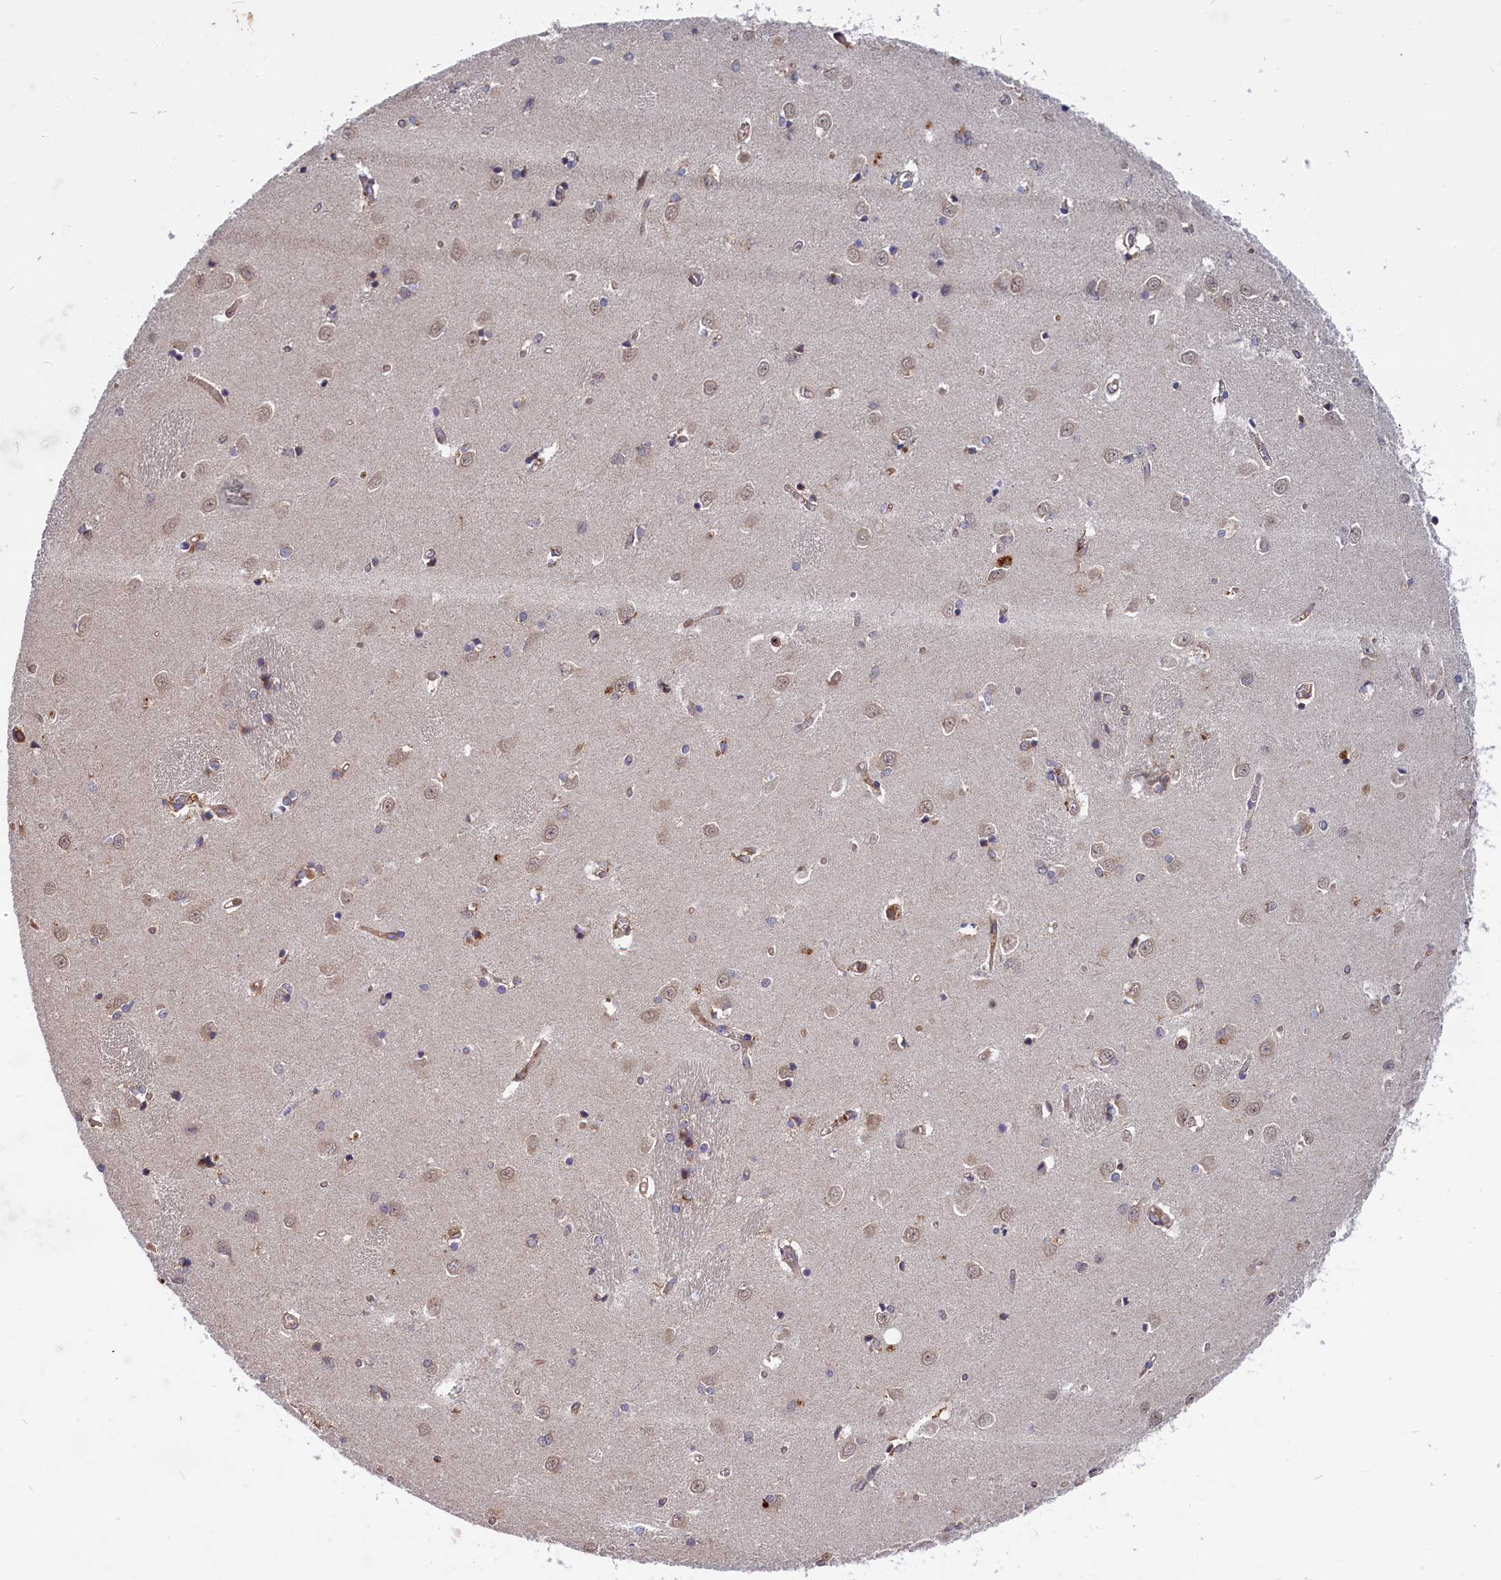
{"staining": {"intensity": "moderate", "quantity": "<25%", "location": "cytoplasmic/membranous"}, "tissue": "caudate", "cell_type": "Glial cells", "image_type": "normal", "snomed": [{"axis": "morphology", "description": "Normal tissue, NOS"}, {"axis": "topography", "description": "Lateral ventricle wall"}], "caption": "Immunohistochemistry (IHC) (DAB (3,3'-diaminobenzidine)) staining of unremarkable caudate demonstrates moderate cytoplasmic/membranous protein positivity in approximately <25% of glial cells.", "gene": "MYO9B", "patient": {"sex": "male", "age": 37}}